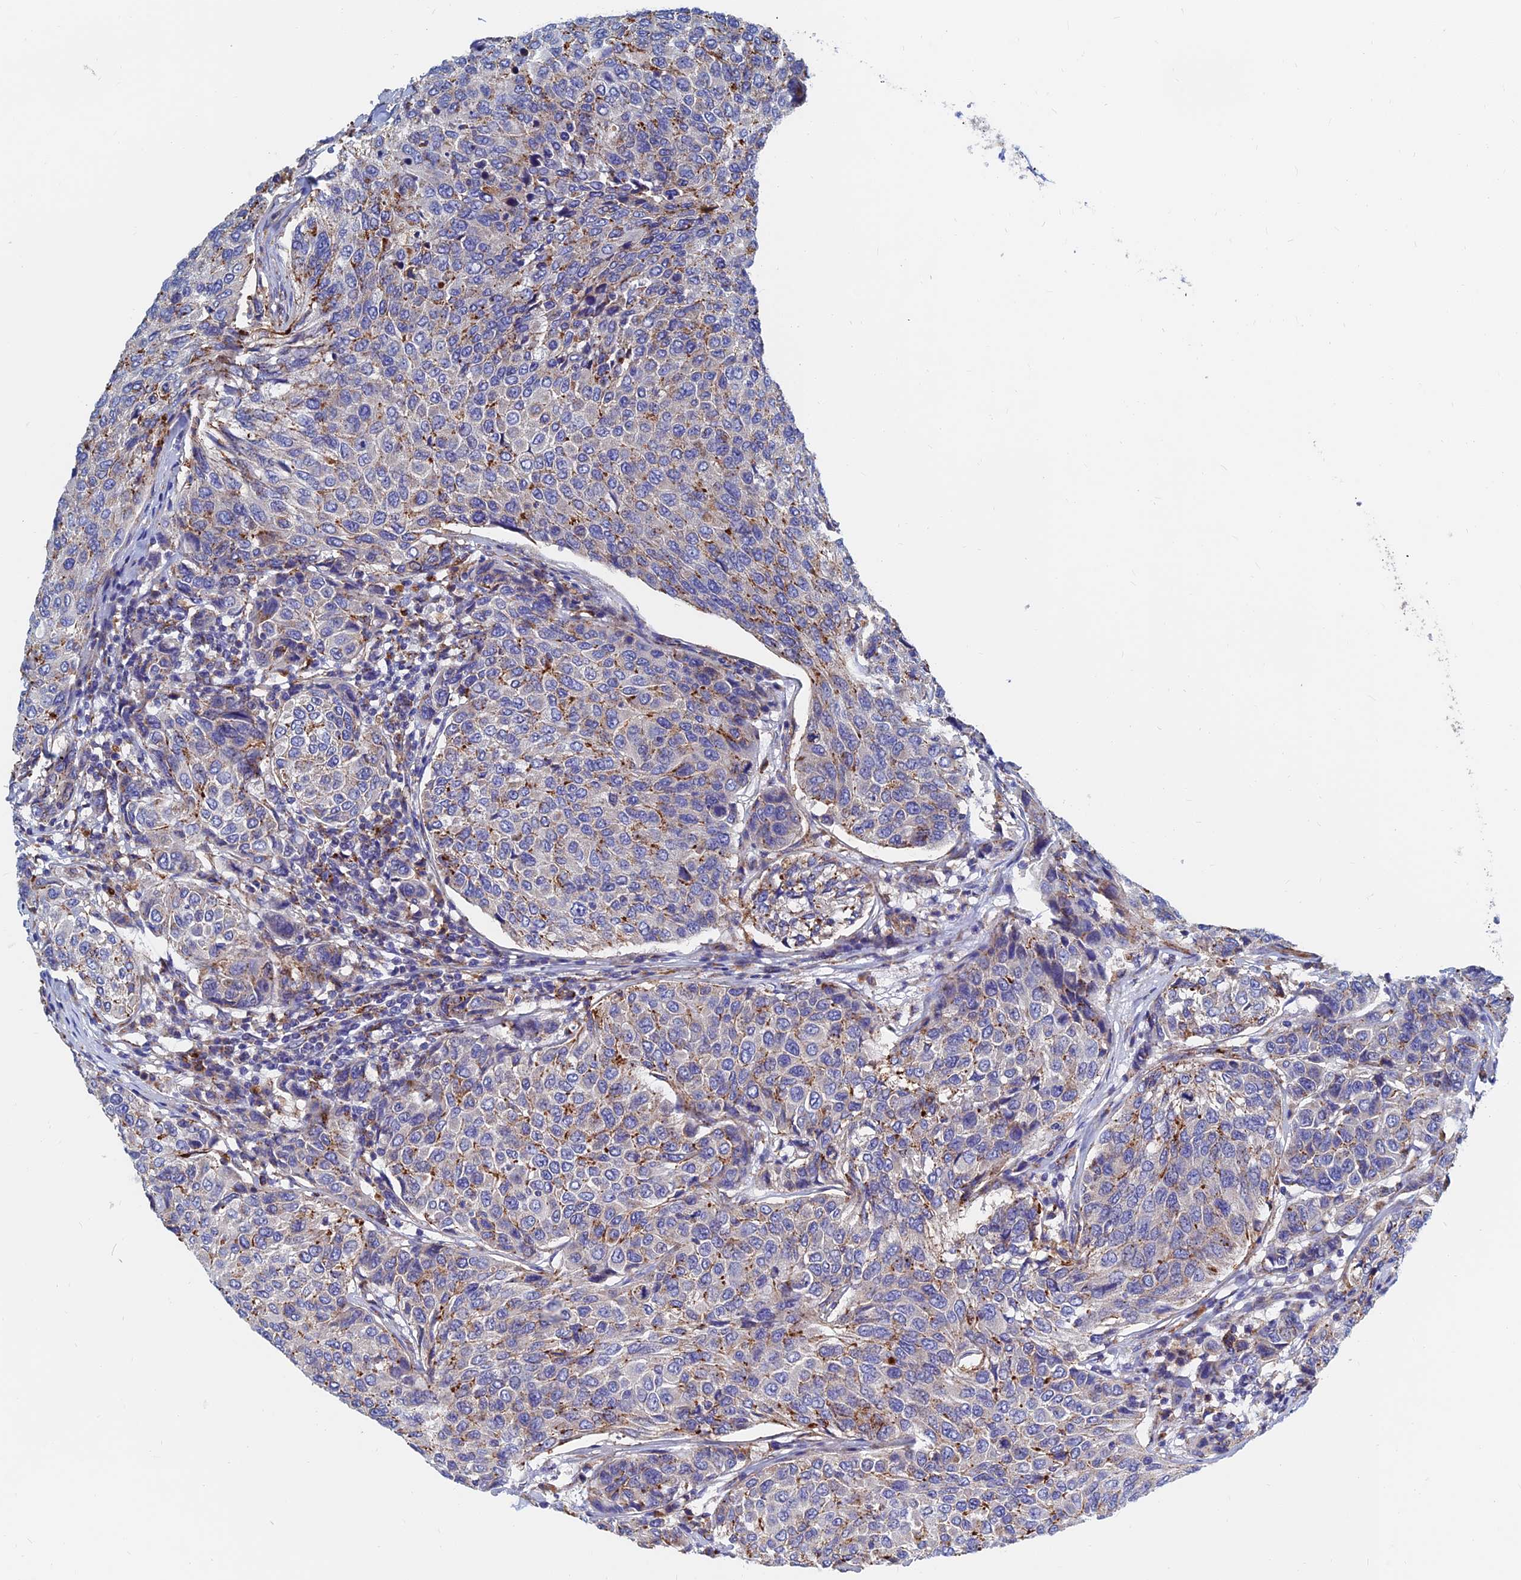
{"staining": {"intensity": "moderate", "quantity": "25%-75%", "location": "cytoplasmic/membranous"}, "tissue": "breast cancer", "cell_type": "Tumor cells", "image_type": "cancer", "snomed": [{"axis": "morphology", "description": "Duct carcinoma"}, {"axis": "topography", "description": "Breast"}], "caption": "Immunohistochemistry of human breast cancer (invasive ductal carcinoma) displays medium levels of moderate cytoplasmic/membranous staining in about 25%-75% of tumor cells. (IHC, brightfield microscopy, high magnification).", "gene": "SPNS1", "patient": {"sex": "female", "age": 55}}